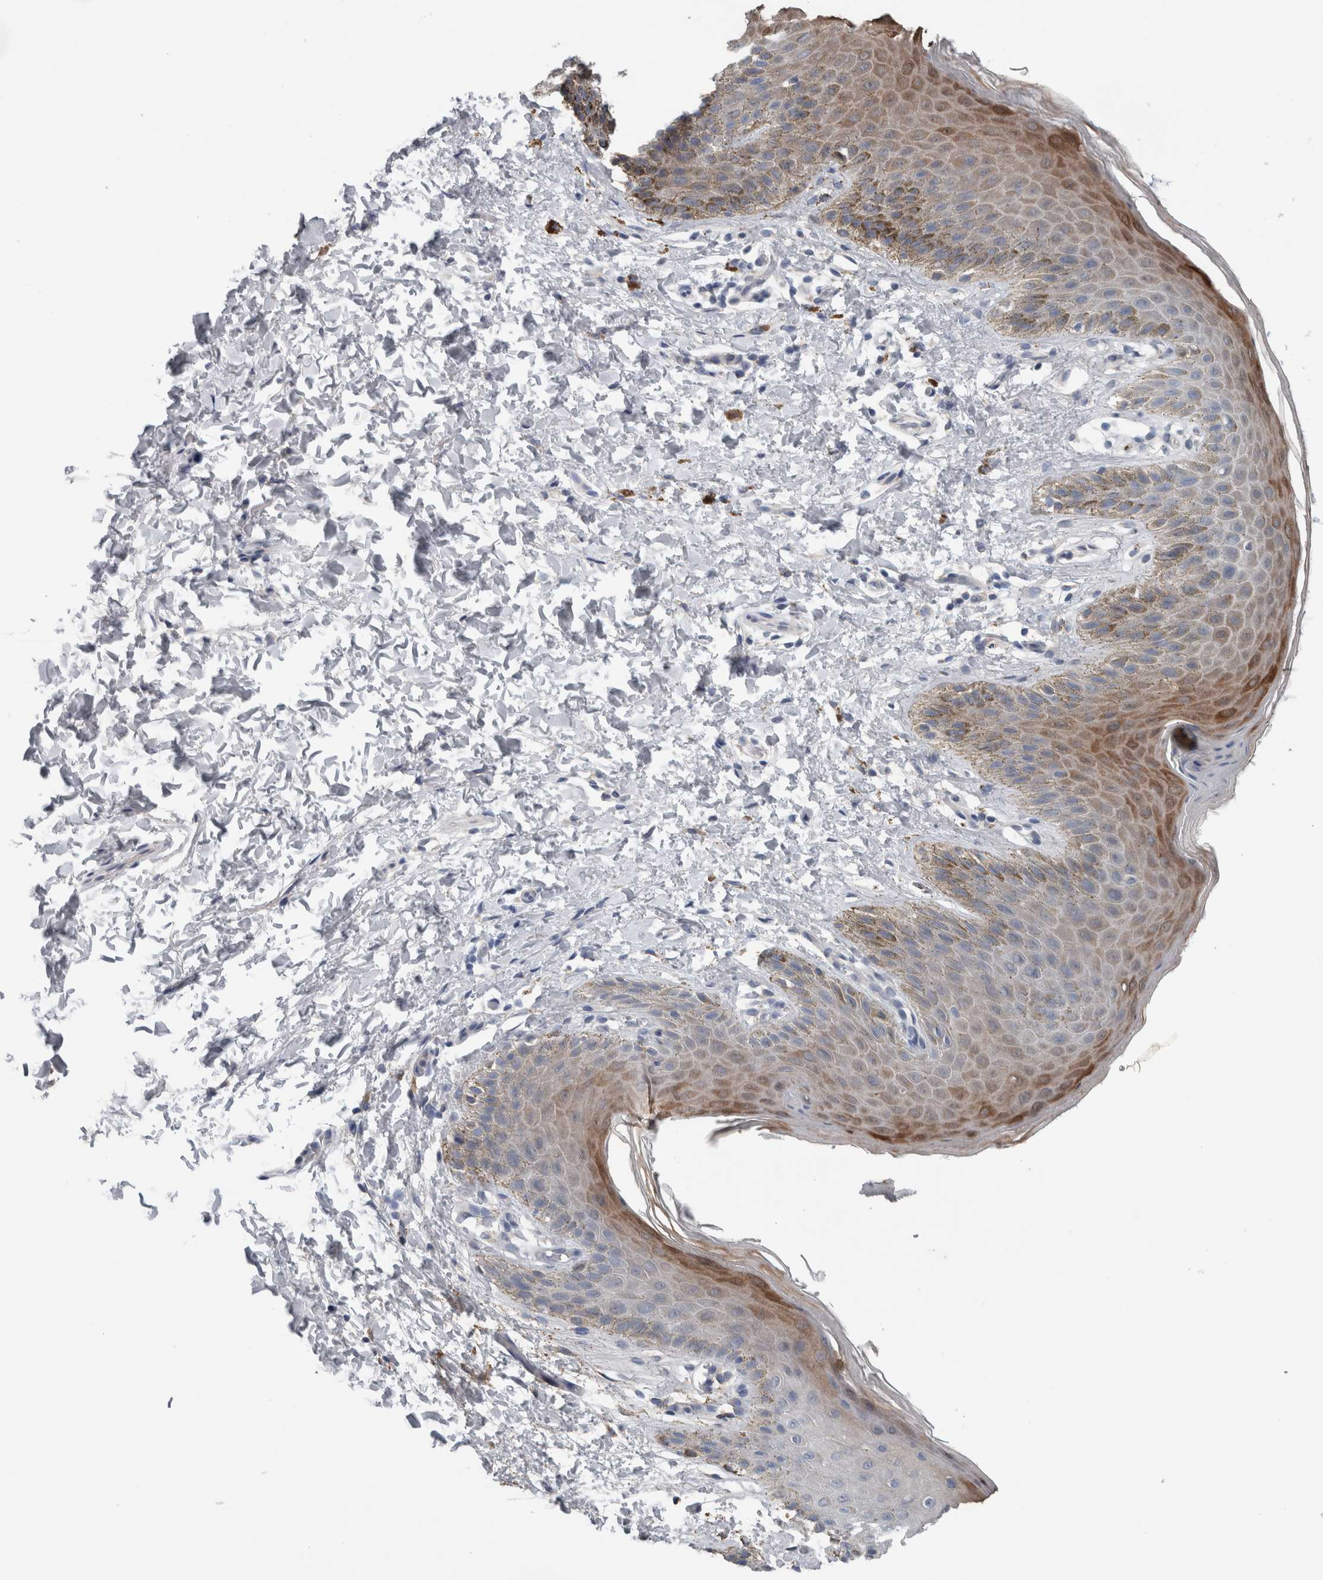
{"staining": {"intensity": "strong", "quantity": "<25%", "location": "cytoplasmic/membranous"}, "tissue": "skin", "cell_type": "Epidermal cells", "image_type": "normal", "snomed": [{"axis": "morphology", "description": "Normal tissue, NOS"}, {"axis": "topography", "description": "Anal"}, {"axis": "topography", "description": "Peripheral nerve tissue"}], "caption": "Strong cytoplasmic/membranous staining is seen in about <25% of epidermal cells in normal skin. Using DAB (brown) and hematoxylin (blue) stains, captured at high magnification using brightfield microscopy.", "gene": "CRNN", "patient": {"sex": "male", "age": 44}}